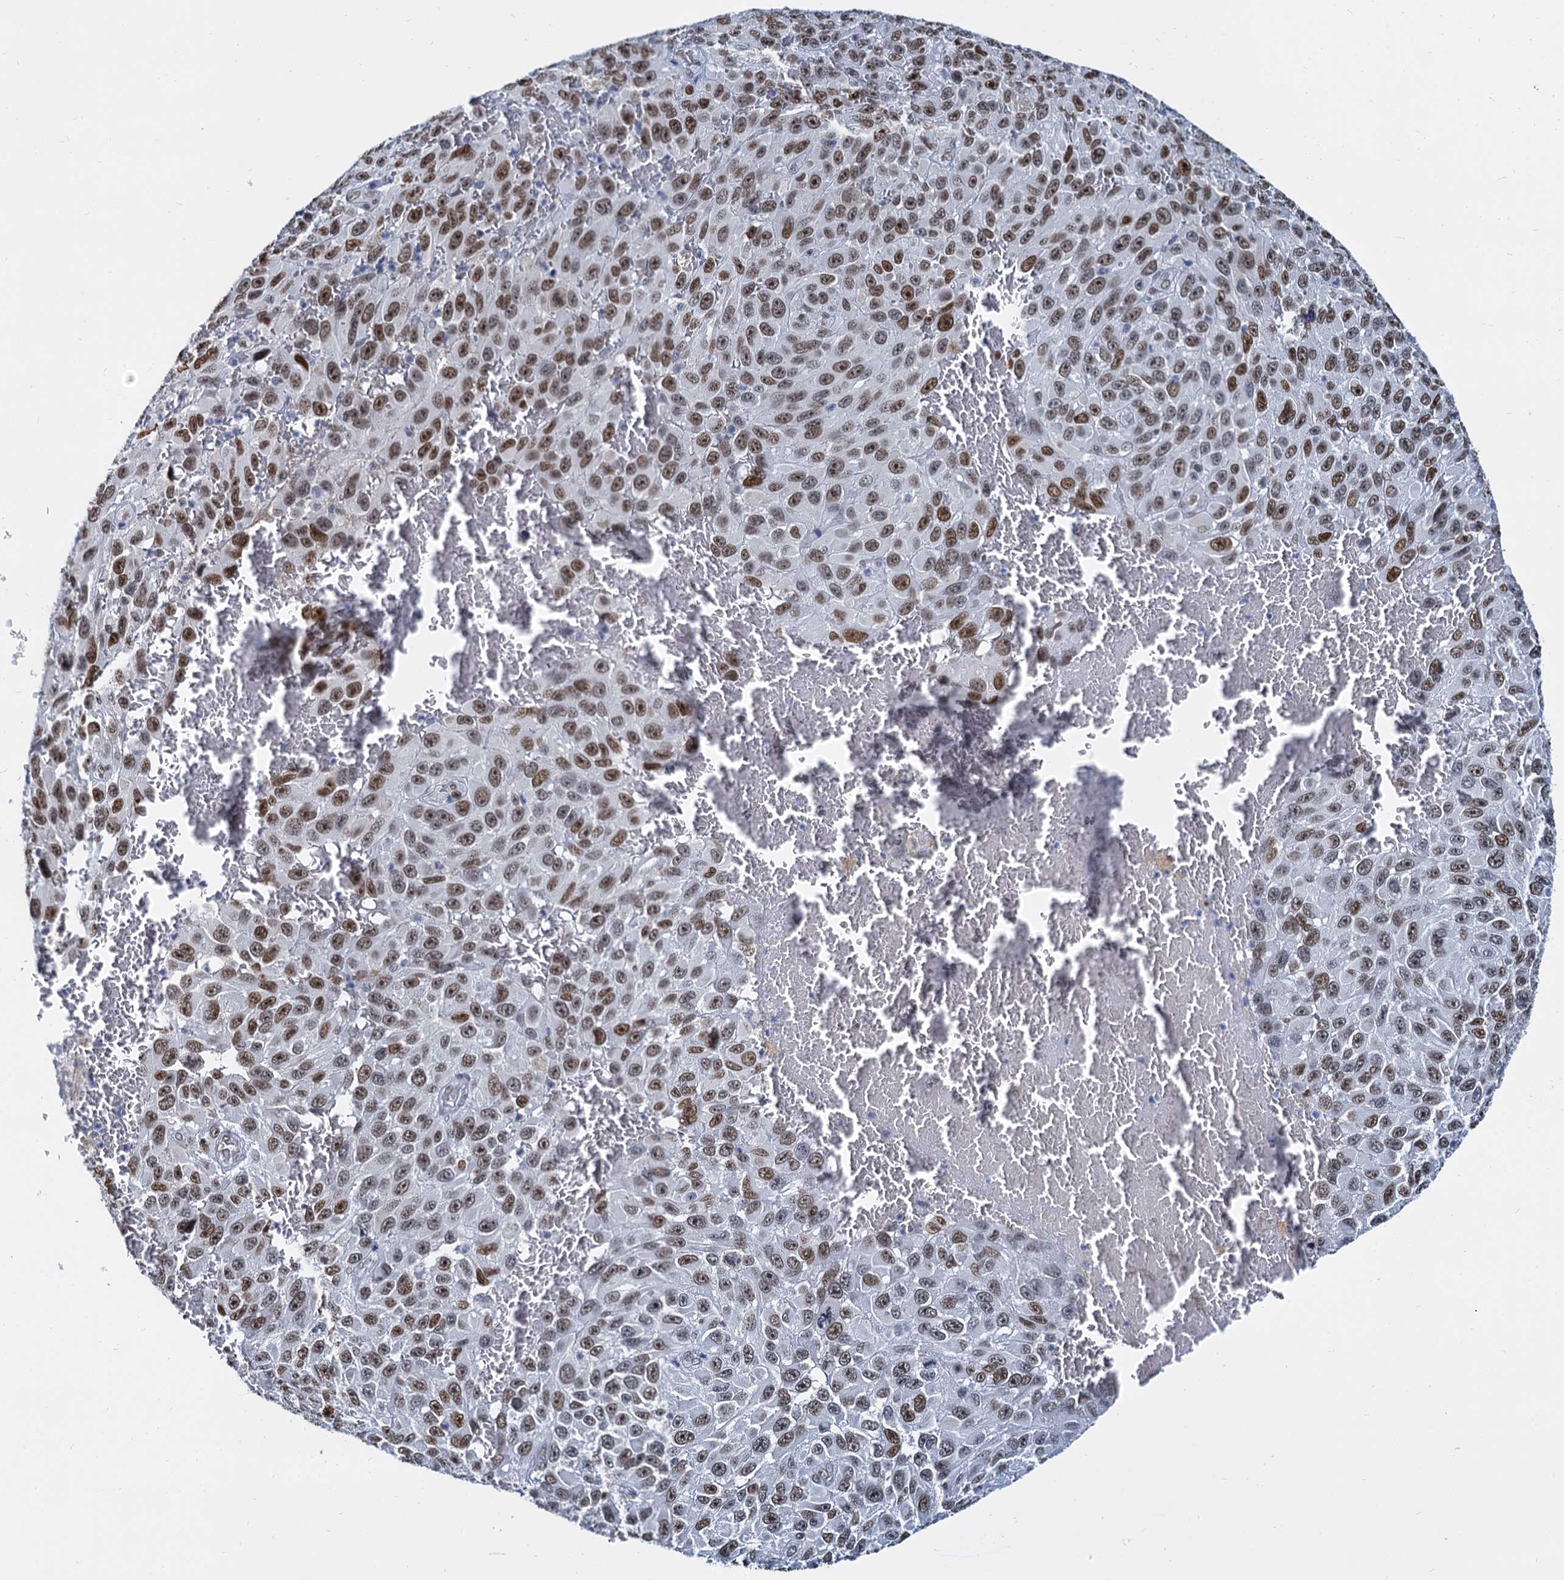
{"staining": {"intensity": "moderate", "quantity": ">75%", "location": "nuclear"}, "tissue": "melanoma", "cell_type": "Tumor cells", "image_type": "cancer", "snomed": [{"axis": "morphology", "description": "Normal tissue, NOS"}, {"axis": "morphology", "description": "Malignant melanoma, NOS"}, {"axis": "topography", "description": "Skin"}], "caption": "A micrograph showing moderate nuclear positivity in approximately >75% of tumor cells in melanoma, as visualized by brown immunohistochemical staining.", "gene": "CMAS", "patient": {"sex": "female", "age": 96}}